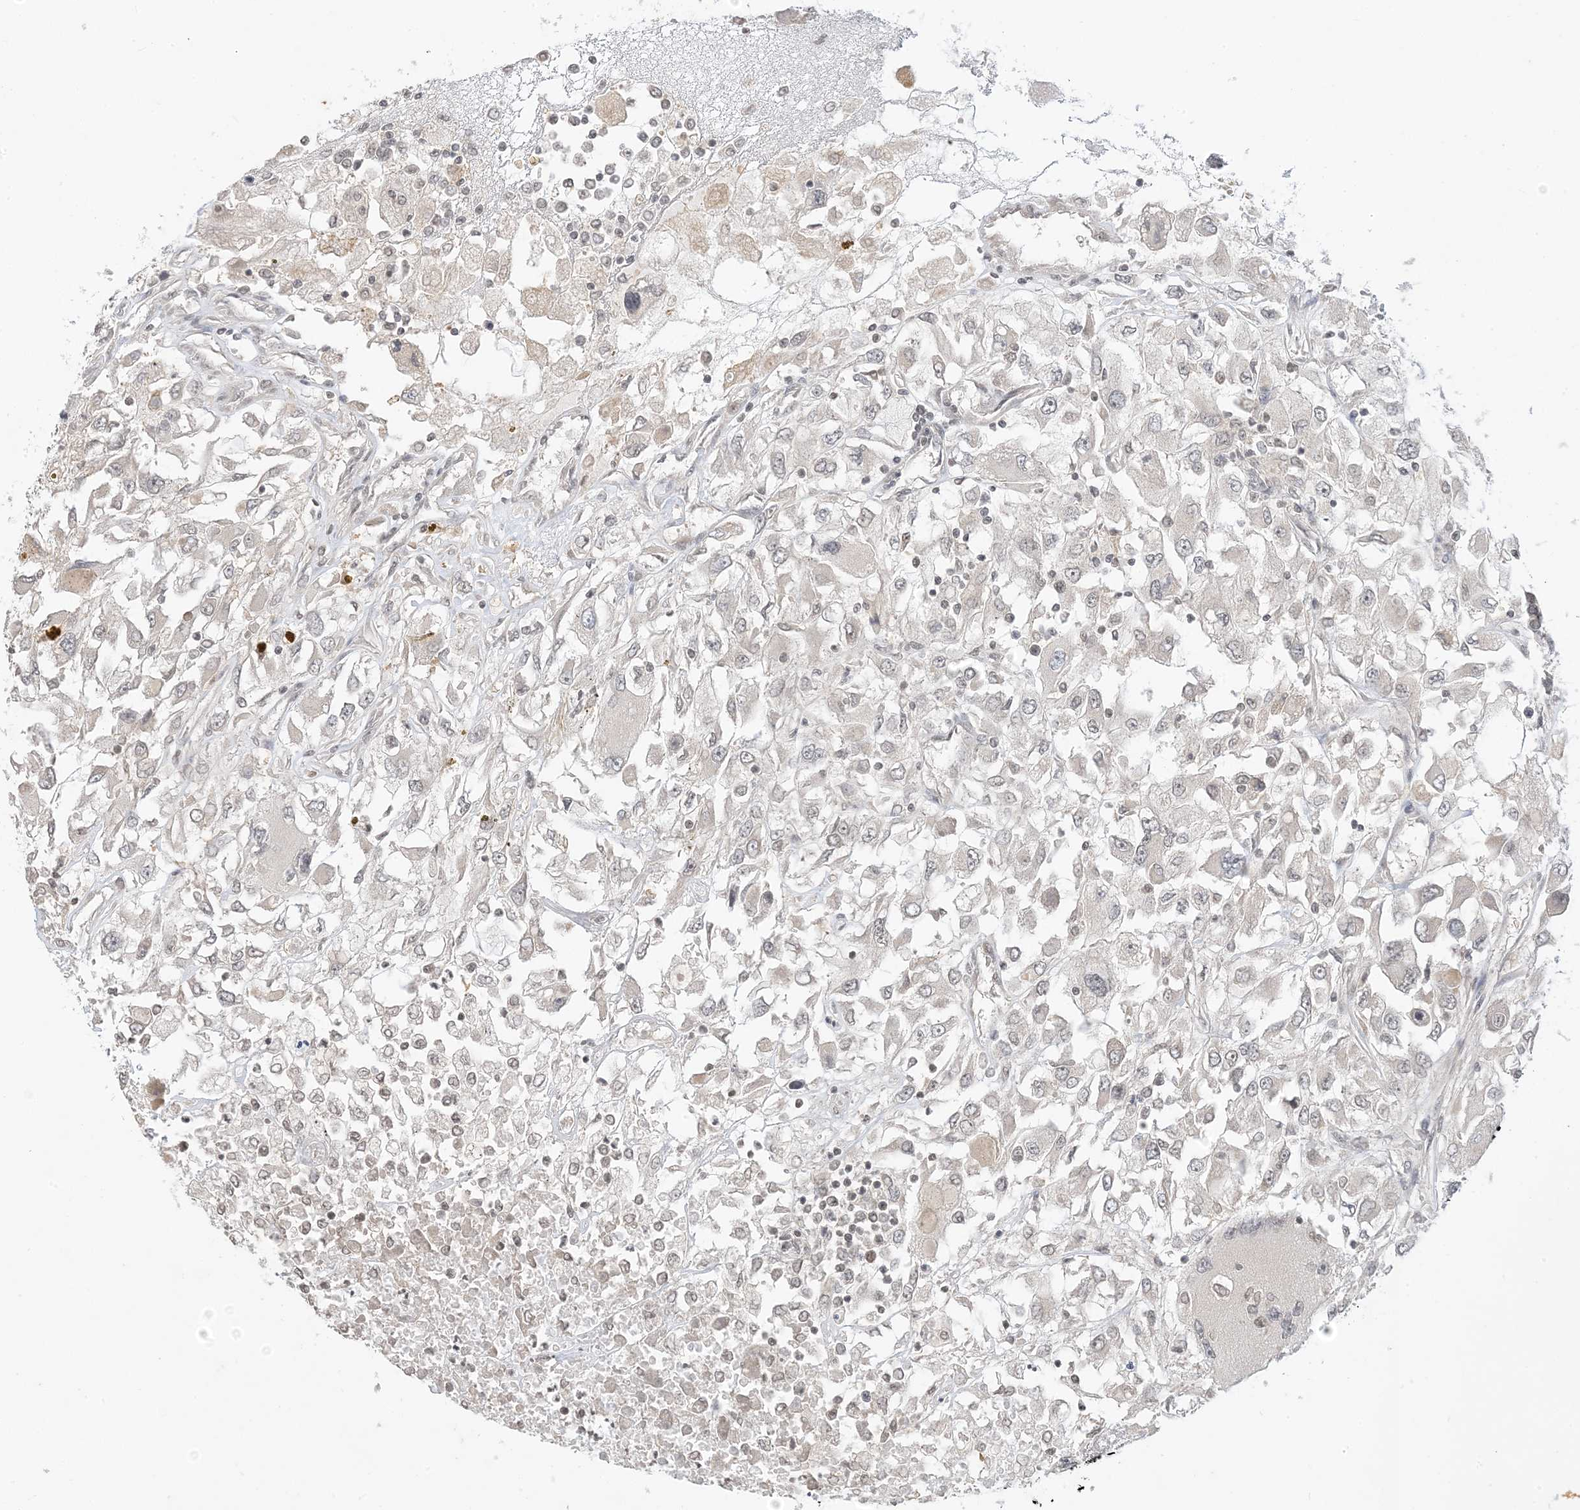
{"staining": {"intensity": "negative", "quantity": "none", "location": "none"}, "tissue": "renal cancer", "cell_type": "Tumor cells", "image_type": "cancer", "snomed": [{"axis": "morphology", "description": "Adenocarcinoma, NOS"}, {"axis": "topography", "description": "Kidney"}], "caption": "An image of renal cancer (adenocarcinoma) stained for a protein displays no brown staining in tumor cells. (DAB immunohistochemistry (IHC) visualized using brightfield microscopy, high magnification).", "gene": "RANBP9", "patient": {"sex": "female", "age": 52}}